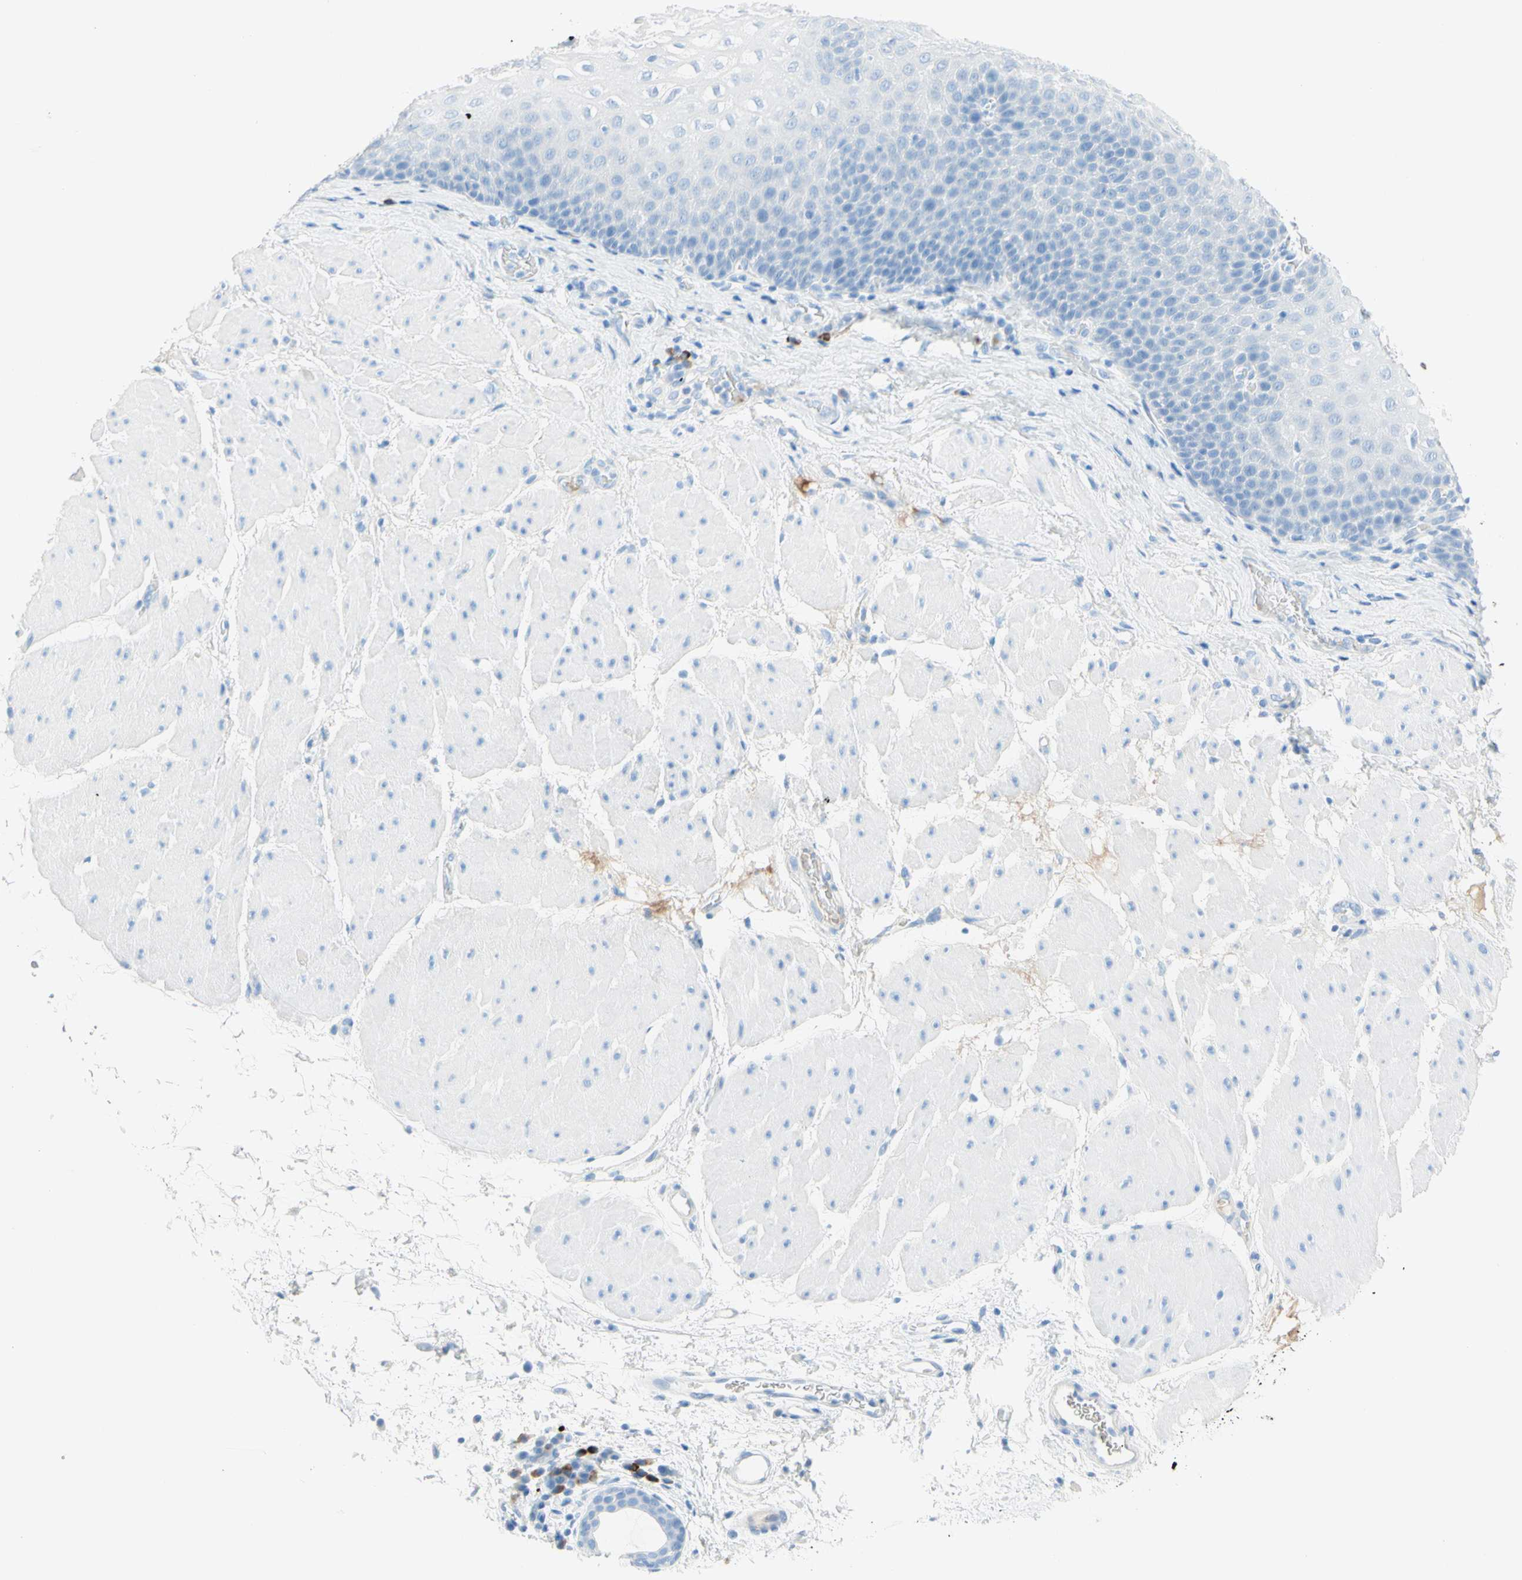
{"staining": {"intensity": "negative", "quantity": "none", "location": "none"}, "tissue": "esophagus", "cell_type": "Squamous epithelial cells", "image_type": "normal", "snomed": [{"axis": "morphology", "description": "Normal tissue, NOS"}, {"axis": "topography", "description": "Esophagus"}], "caption": "This is a photomicrograph of IHC staining of benign esophagus, which shows no expression in squamous epithelial cells.", "gene": "IL6ST", "patient": {"sex": "male", "age": 48}}